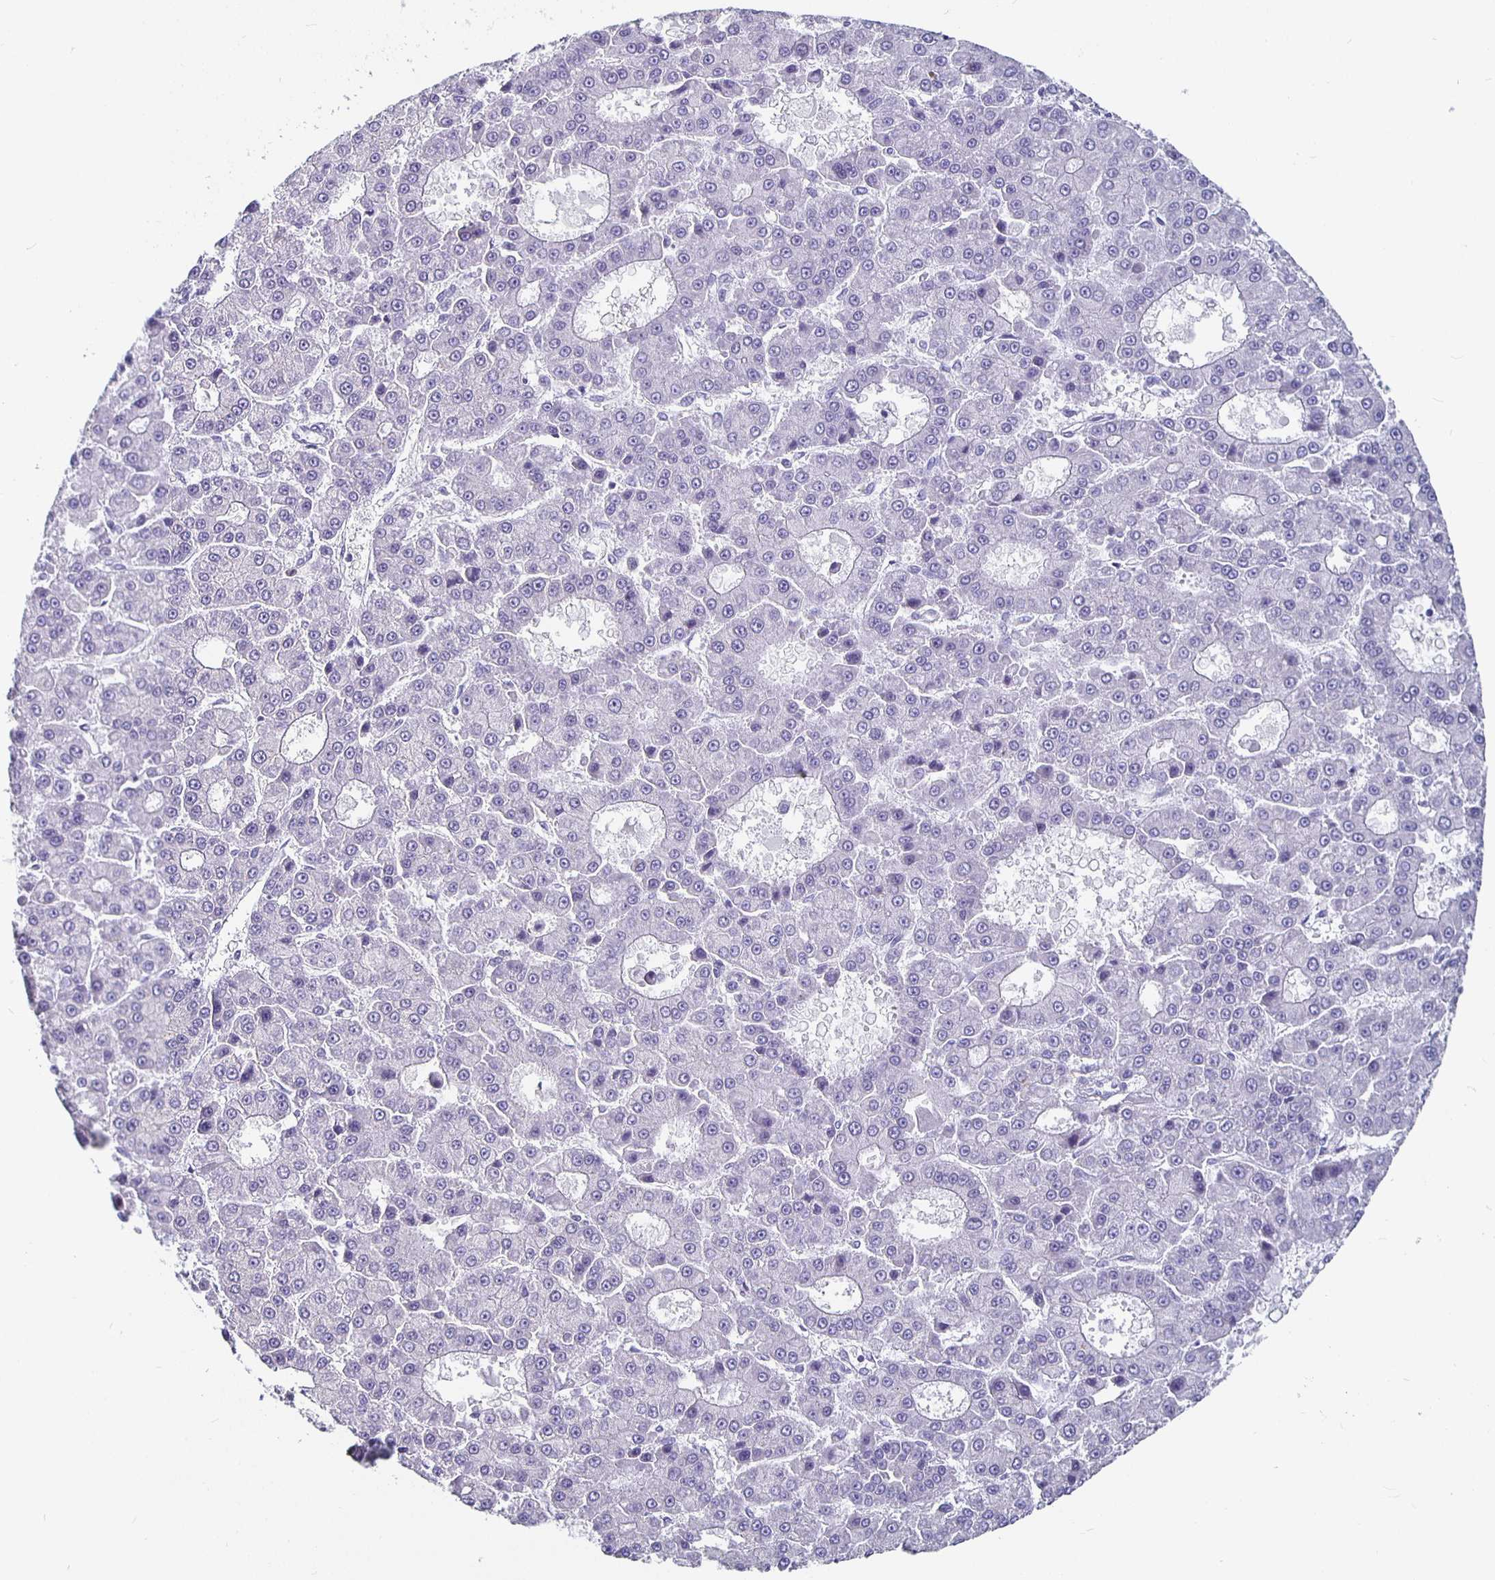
{"staining": {"intensity": "negative", "quantity": "none", "location": "none"}, "tissue": "liver cancer", "cell_type": "Tumor cells", "image_type": "cancer", "snomed": [{"axis": "morphology", "description": "Carcinoma, Hepatocellular, NOS"}, {"axis": "topography", "description": "Liver"}], "caption": "Hepatocellular carcinoma (liver) stained for a protein using immunohistochemistry shows no positivity tumor cells.", "gene": "GPX4", "patient": {"sex": "male", "age": 70}}